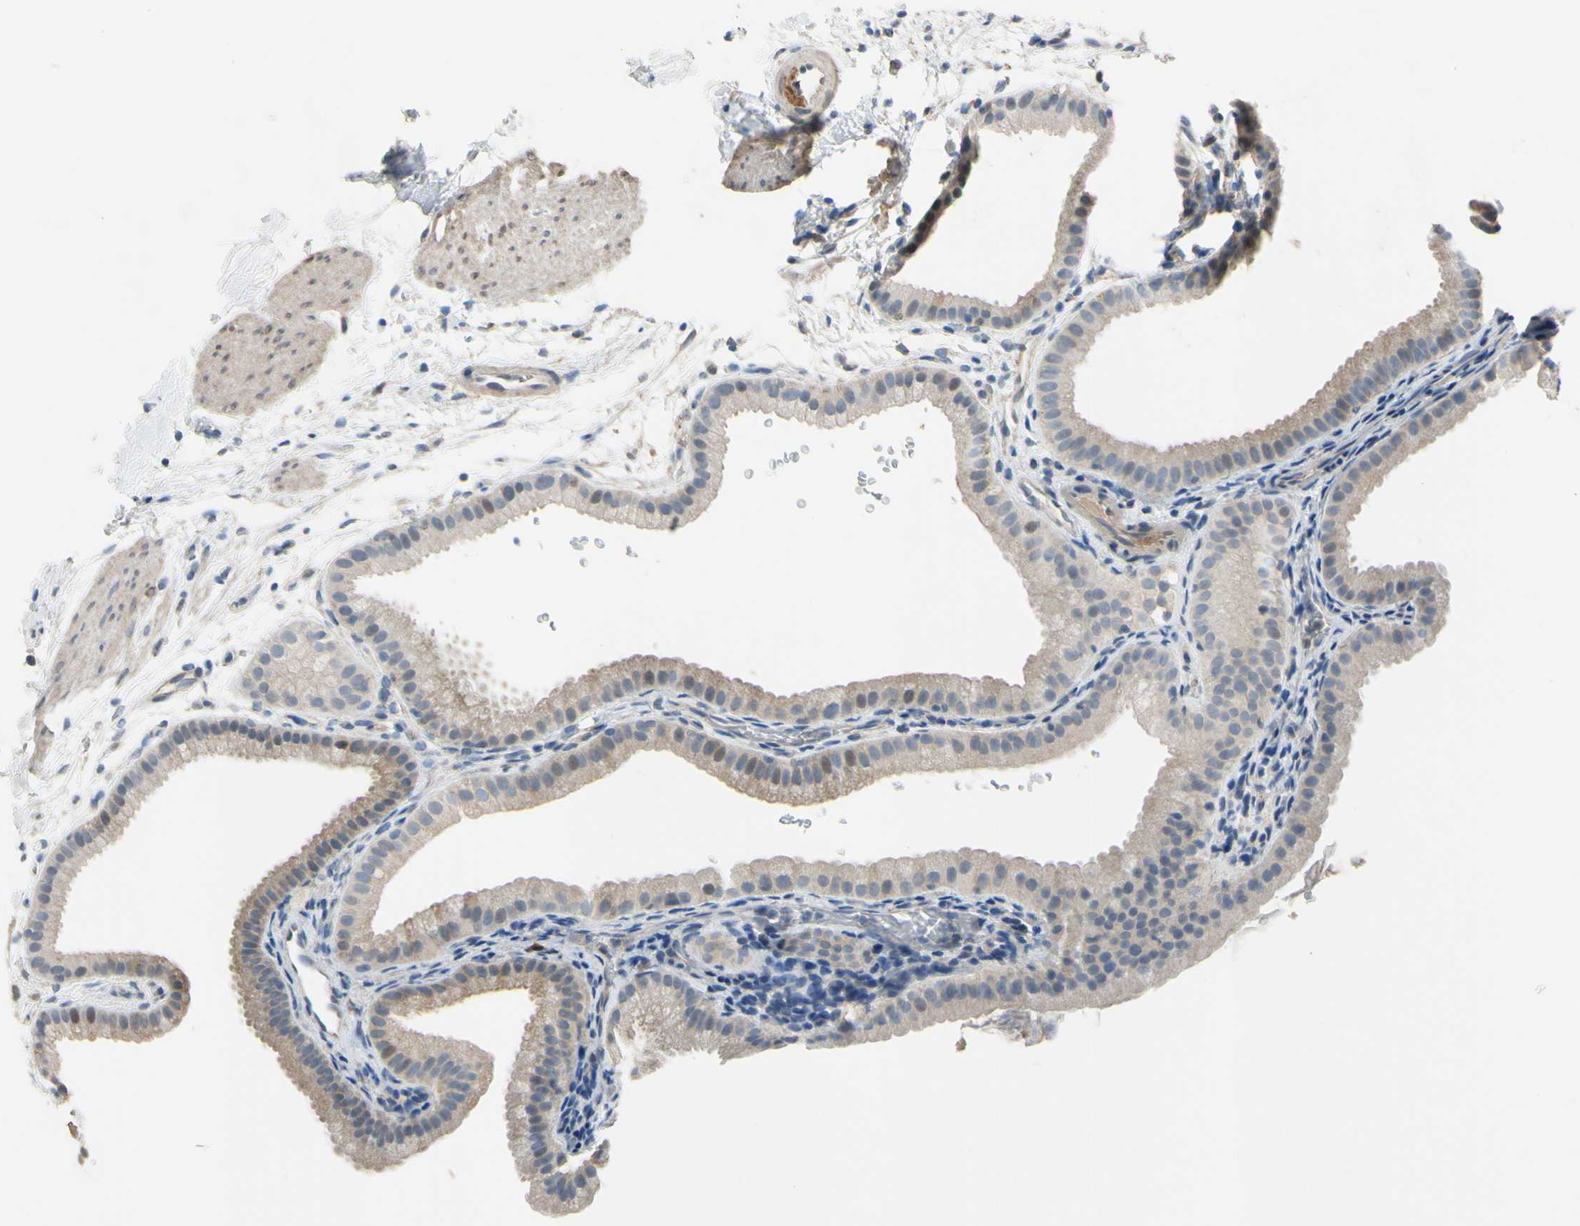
{"staining": {"intensity": "weak", "quantity": "<25%", "location": "nuclear"}, "tissue": "gallbladder", "cell_type": "Glandular cells", "image_type": "normal", "snomed": [{"axis": "morphology", "description": "Normal tissue, NOS"}, {"axis": "topography", "description": "Gallbladder"}], "caption": "Immunohistochemistry (IHC) histopathology image of benign gallbladder: human gallbladder stained with DAB demonstrates no significant protein positivity in glandular cells. Nuclei are stained in blue.", "gene": "LHX9", "patient": {"sex": "female", "age": 64}}